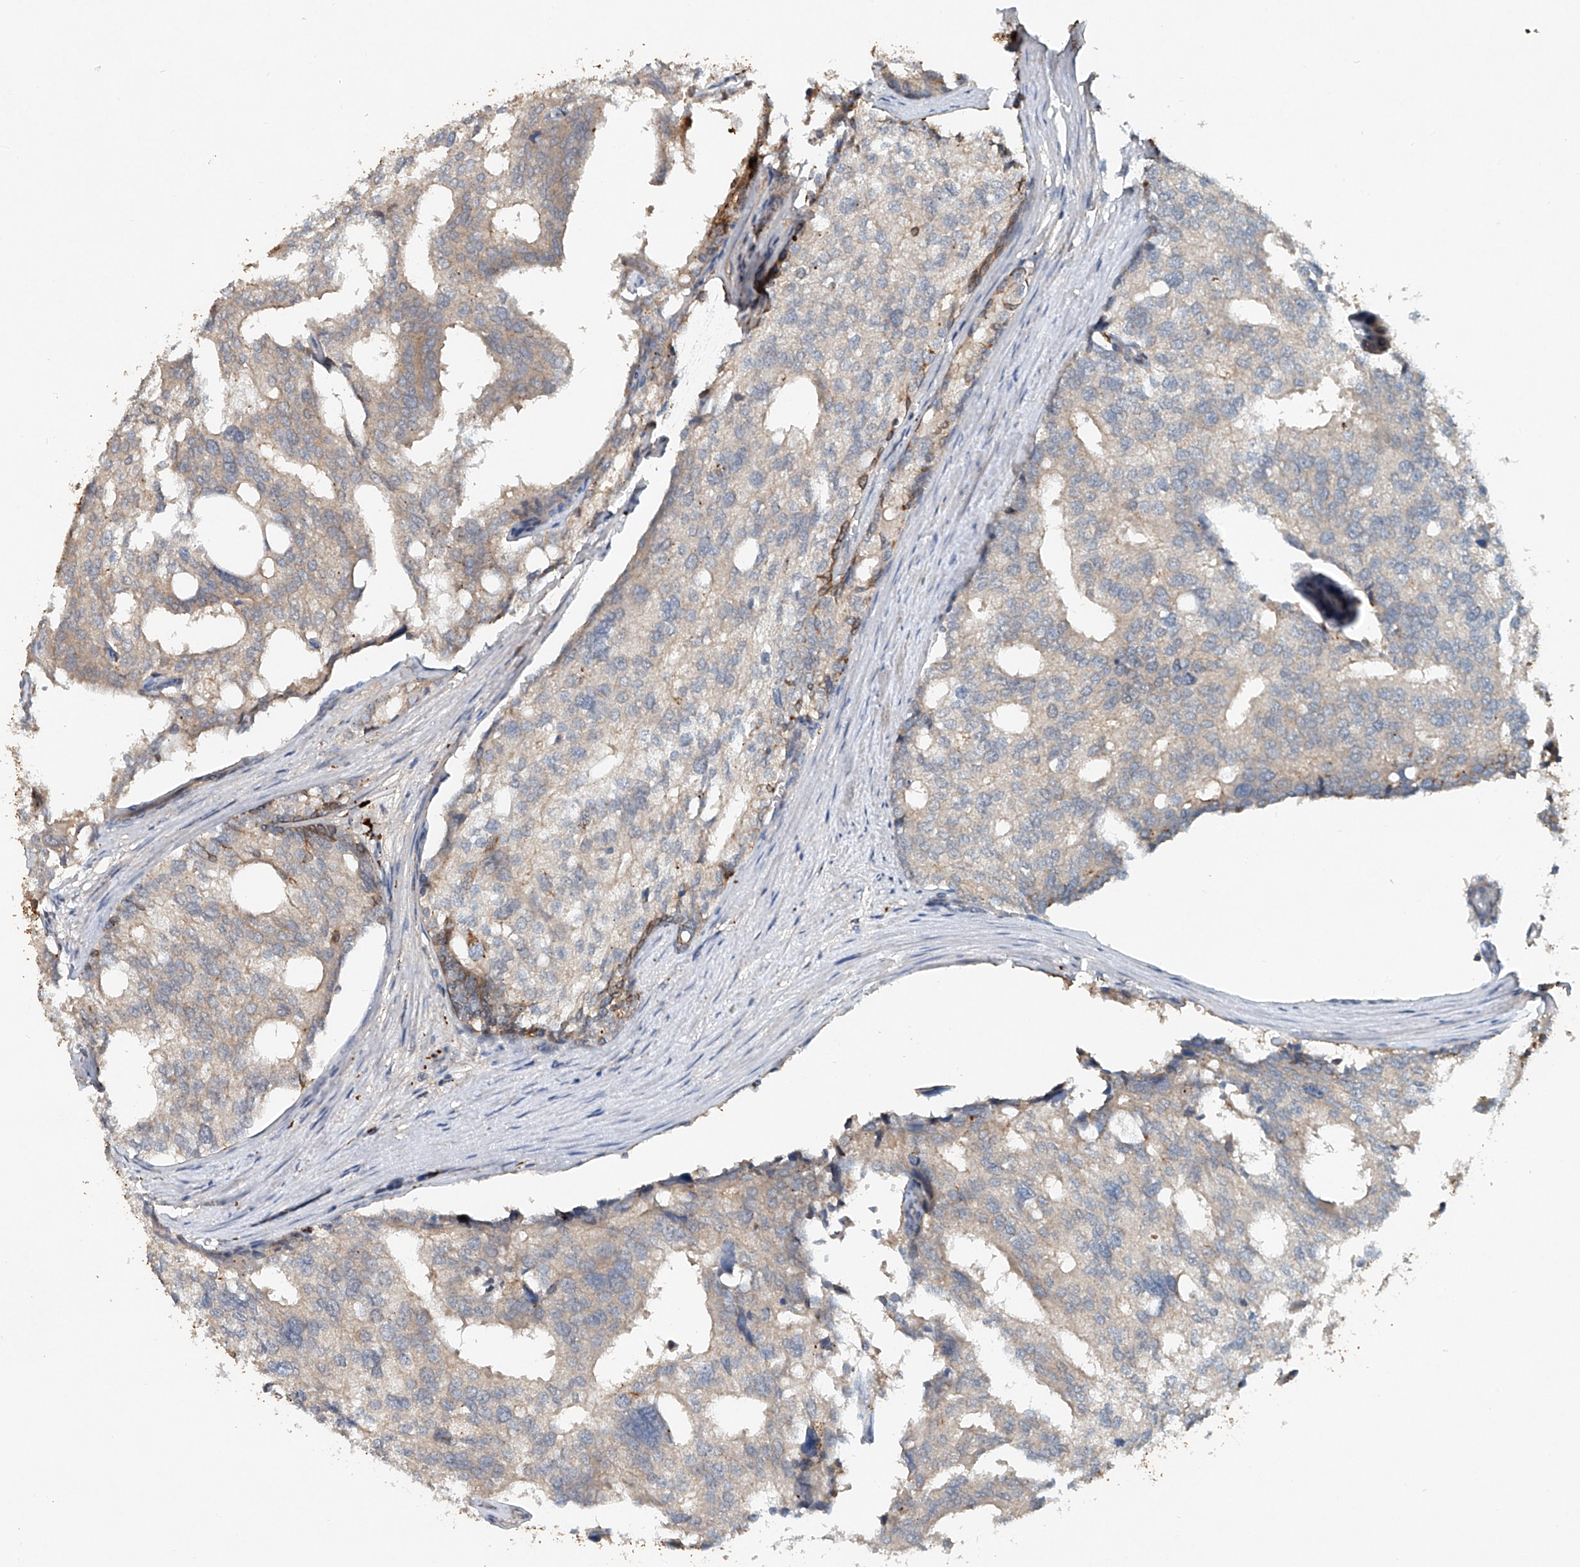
{"staining": {"intensity": "negative", "quantity": "none", "location": "none"}, "tissue": "prostate cancer", "cell_type": "Tumor cells", "image_type": "cancer", "snomed": [{"axis": "morphology", "description": "Adenocarcinoma, High grade"}, {"axis": "topography", "description": "Prostate"}], "caption": "A photomicrograph of prostate cancer (high-grade adenocarcinoma) stained for a protein reveals no brown staining in tumor cells.", "gene": "IER5", "patient": {"sex": "male", "age": 50}}